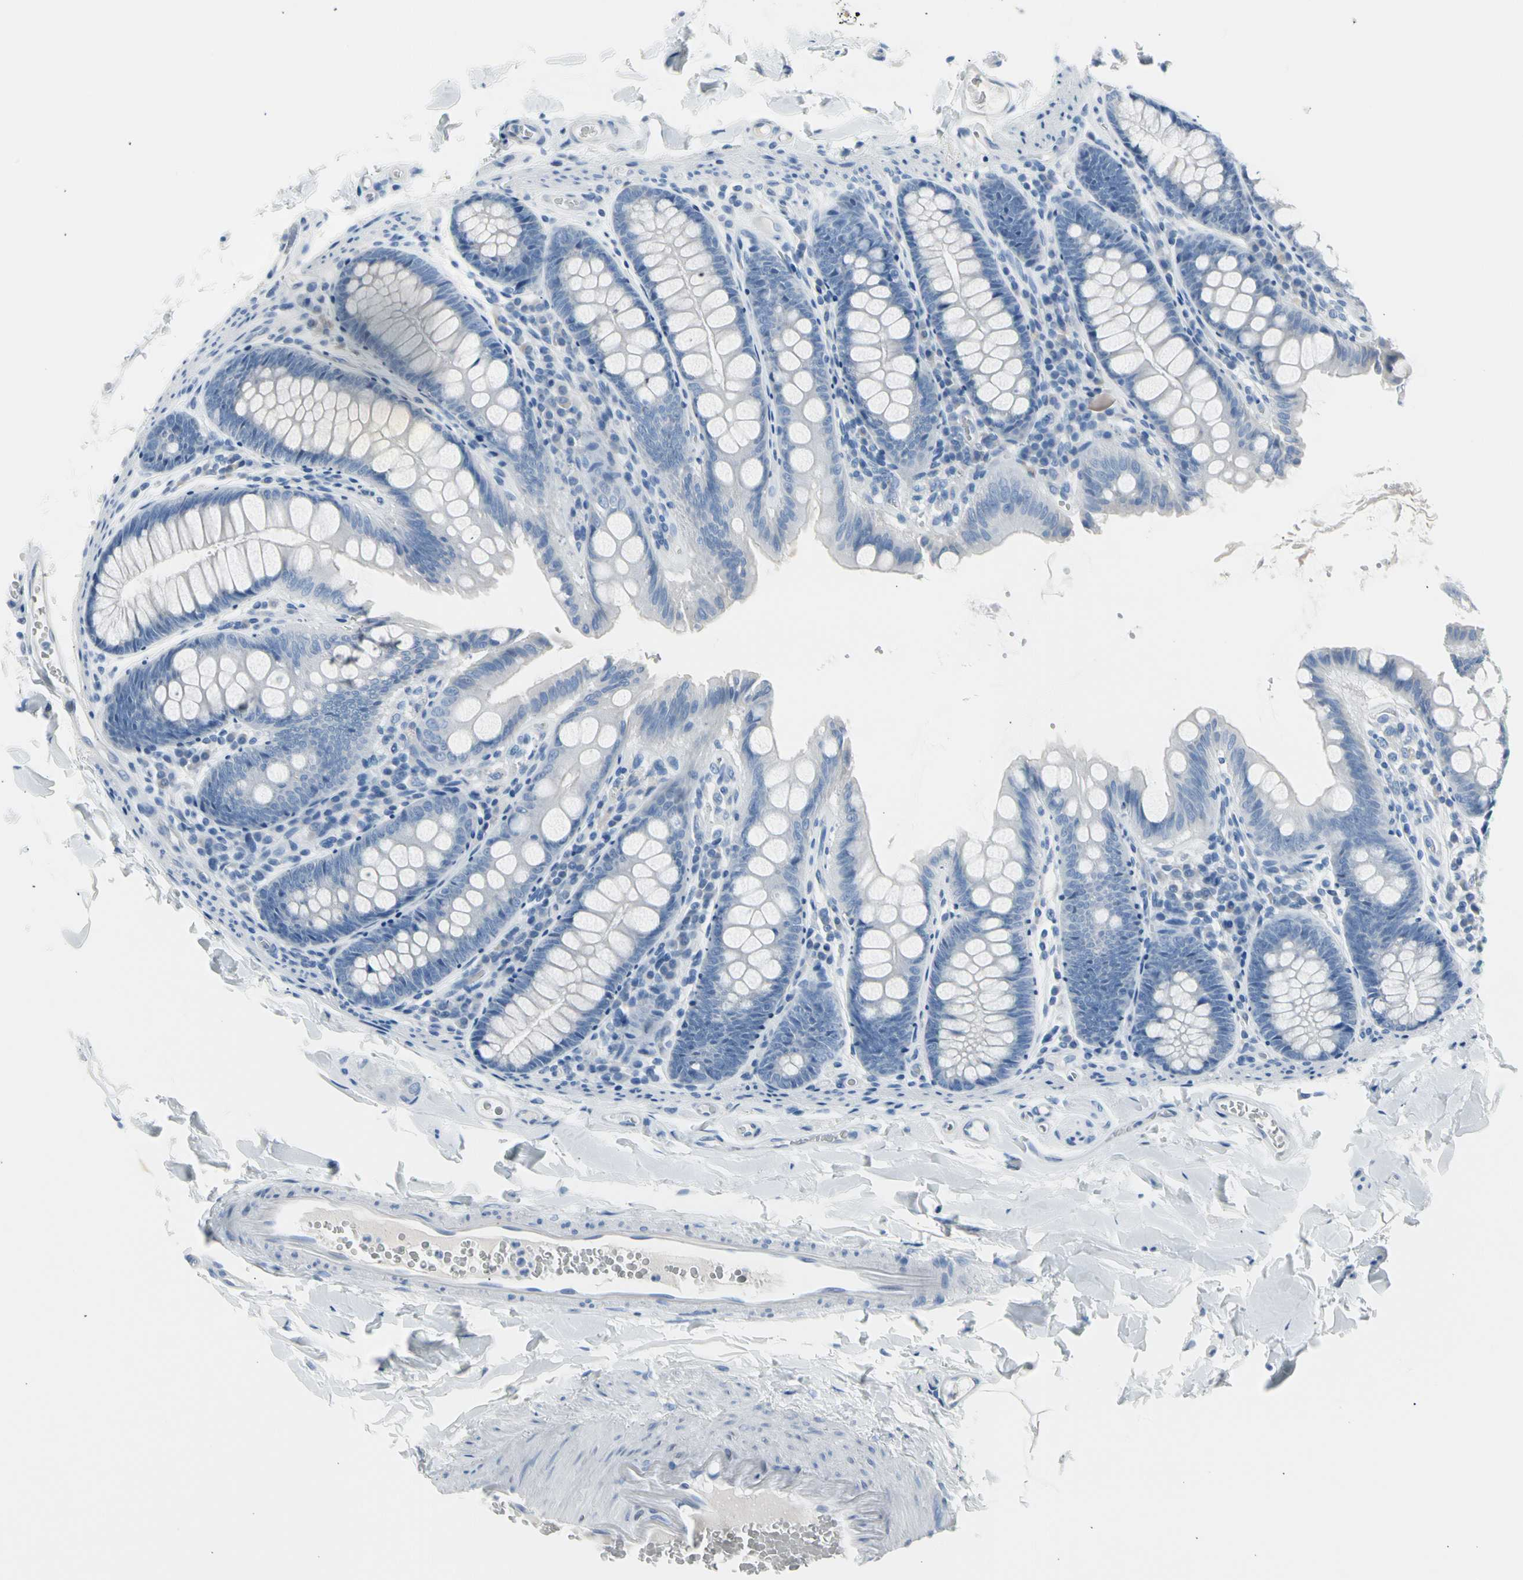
{"staining": {"intensity": "negative", "quantity": "none", "location": "none"}, "tissue": "colon", "cell_type": "Endothelial cells", "image_type": "normal", "snomed": [{"axis": "morphology", "description": "Normal tissue, NOS"}, {"axis": "topography", "description": "Colon"}], "caption": "This is an IHC photomicrograph of benign human colon. There is no positivity in endothelial cells.", "gene": "TPO", "patient": {"sex": "female", "age": 61}}